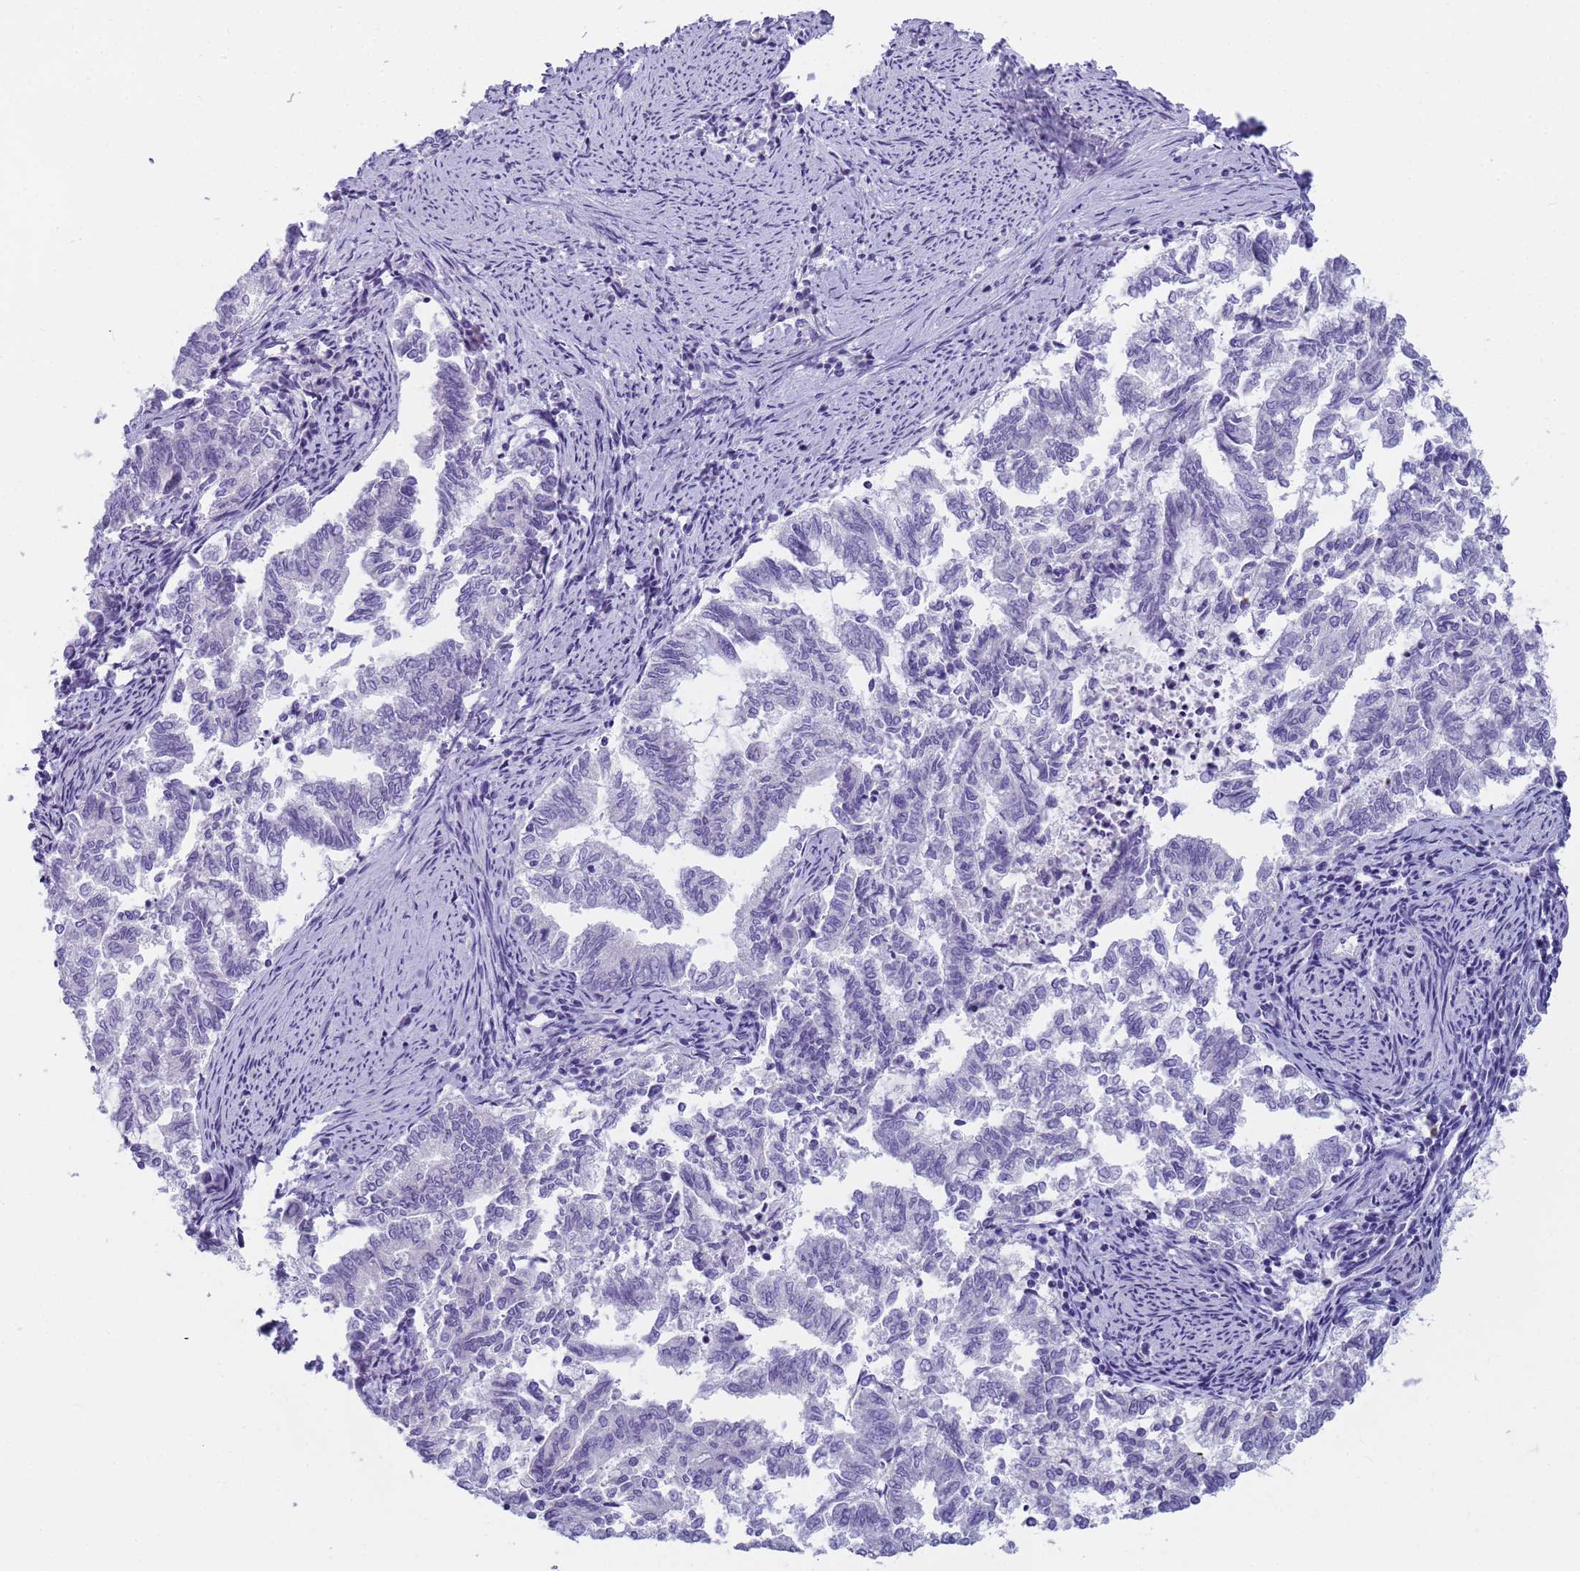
{"staining": {"intensity": "negative", "quantity": "none", "location": "none"}, "tissue": "endometrial cancer", "cell_type": "Tumor cells", "image_type": "cancer", "snomed": [{"axis": "morphology", "description": "Adenocarcinoma, NOS"}, {"axis": "topography", "description": "Endometrium"}], "caption": "A micrograph of endometrial cancer stained for a protein exhibits no brown staining in tumor cells.", "gene": "RNASE2", "patient": {"sex": "female", "age": 79}}